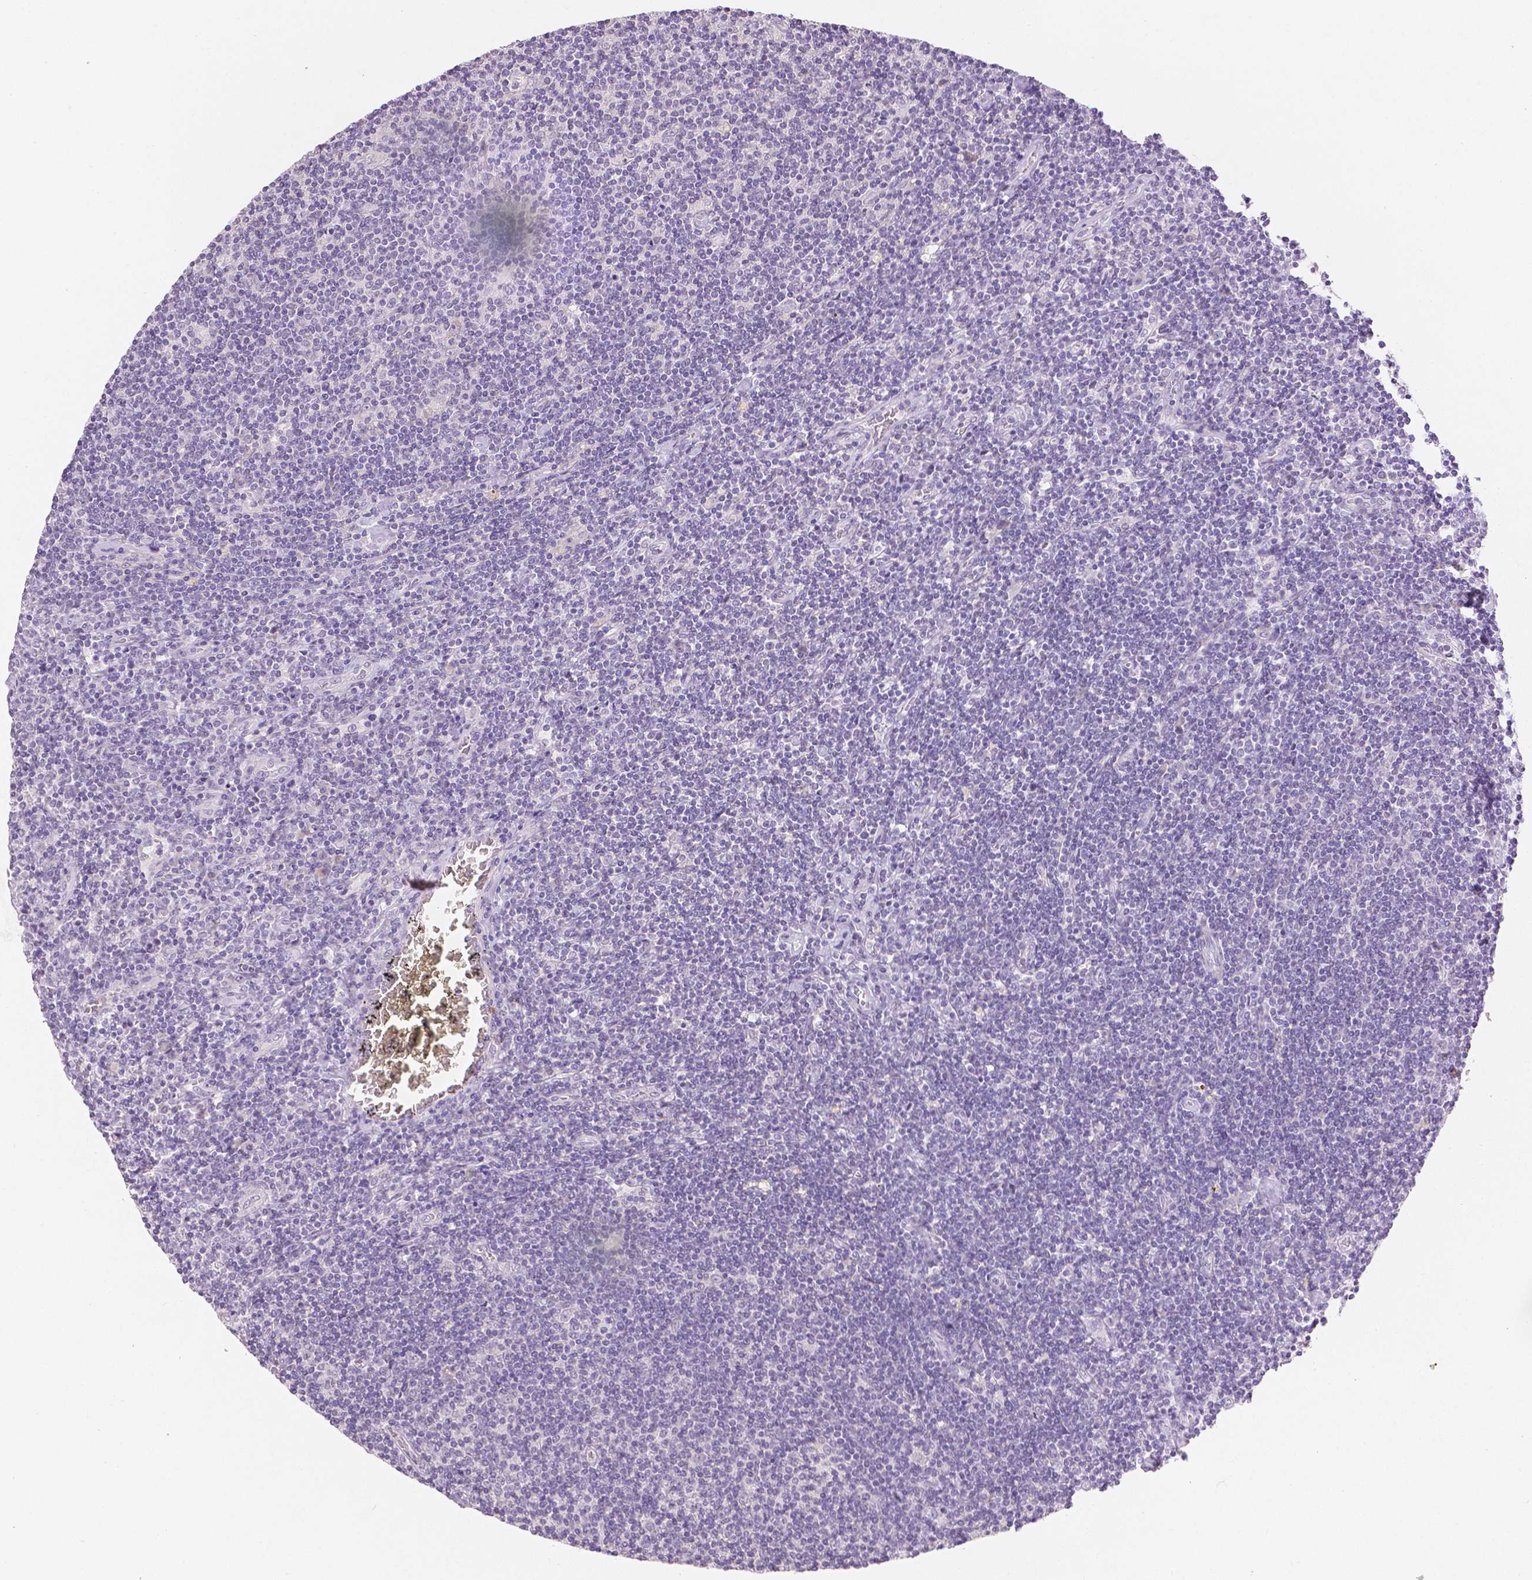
{"staining": {"intensity": "negative", "quantity": "none", "location": "none"}, "tissue": "lymphoma", "cell_type": "Tumor cells", "image_type": "cancer", "snomed": [{"axis": "morphology", "description": "Hodgkin's disease, NOS"}, {"axis": "topography", "description": "Lymph node"}], "caption": "High magnification brightfield microscopy of lymphoma stained with DAB (brown) and counterstained with hematoxylin (blue): tumor cells show no significant expression.", "gene": "TGM1", "patient": {"sex": "male", "age": 40}}